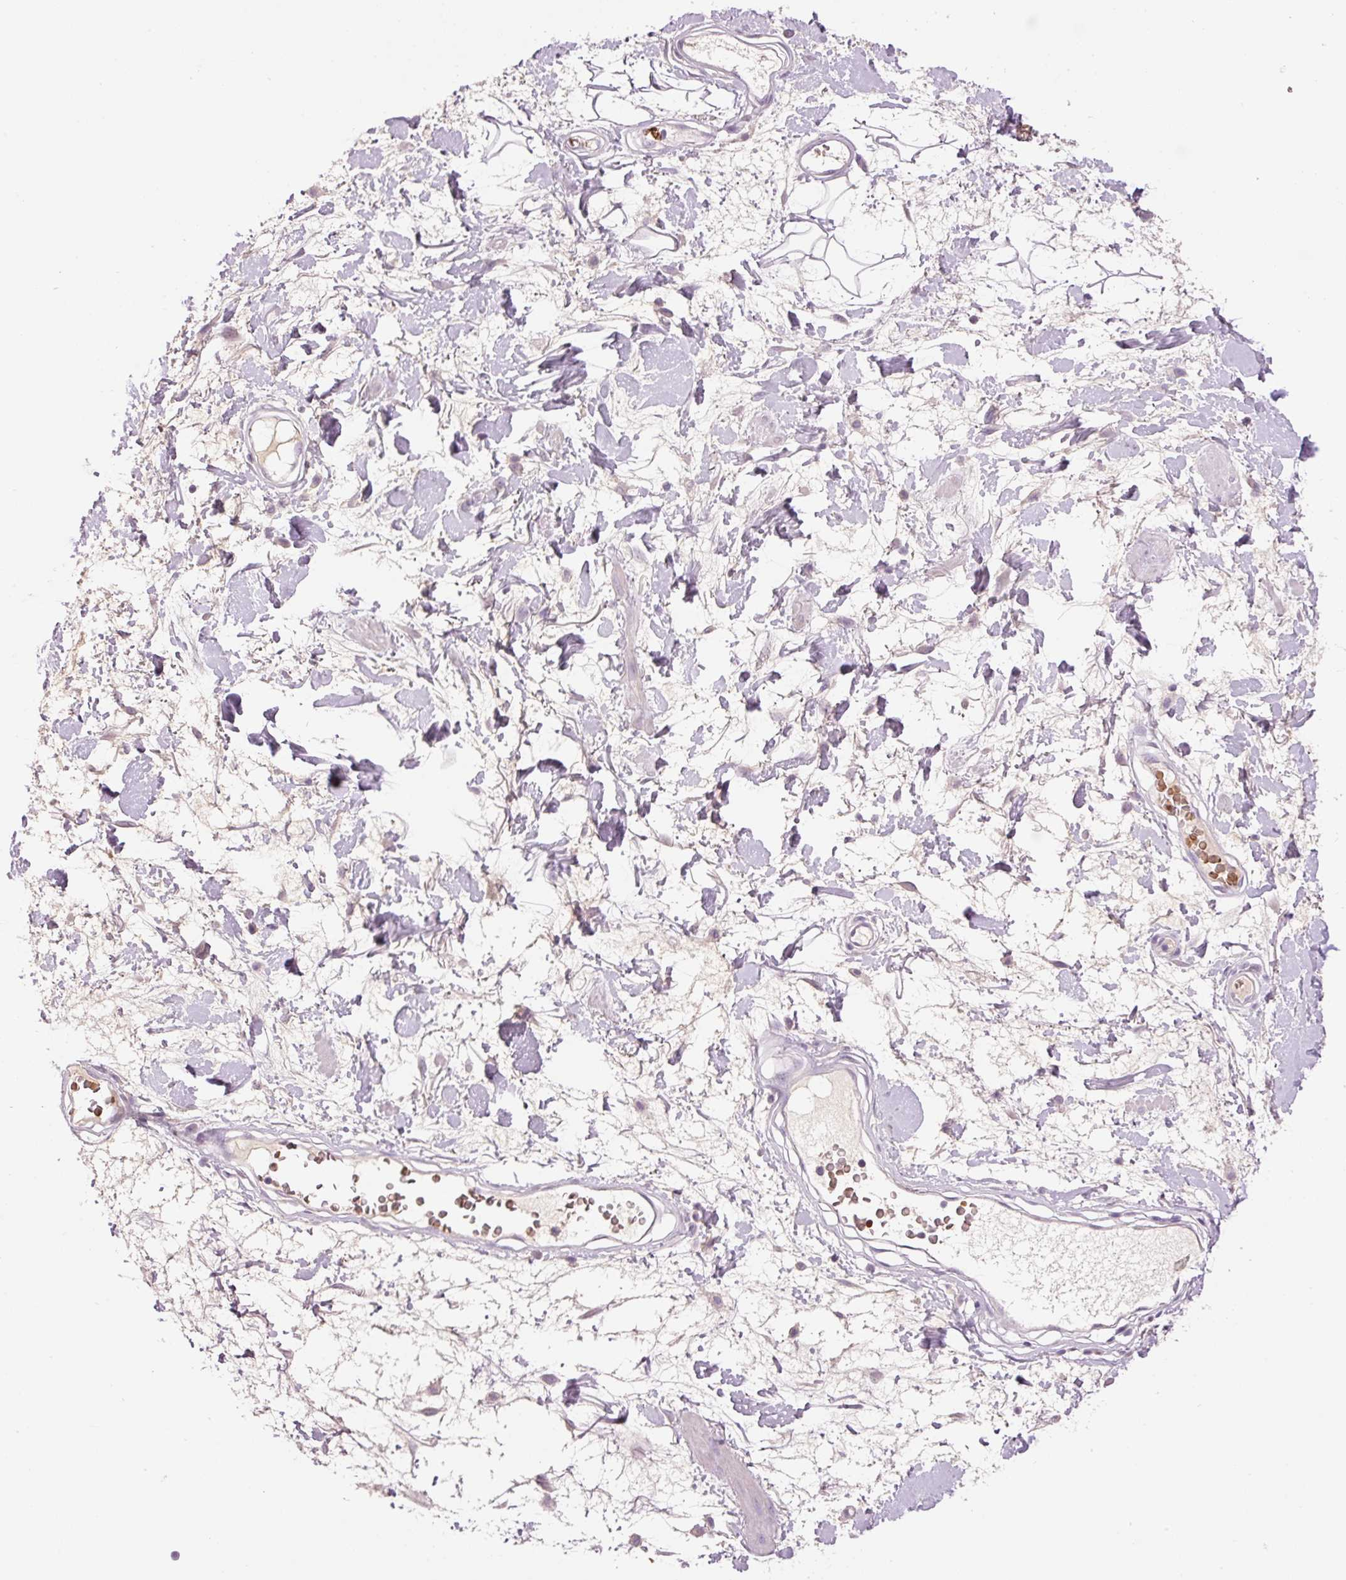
{"staining": {"intensity": "negative", "quantity": "none", "location": "none"}, "tissue": "adipose tissue", "cell_type": "Adipocytes", "image_type": "normal", "snomed": [{"axis": "morphology", "description": "Normal tissue, NOS"}, {"axis": "topography", "description": "Vulva"}, {"axis": "topography", "description": "Peripheral nerve tissue"}], "caption": "Adipocytes are negative for brown protein staining in normal adipose tissue.", "gene": "LY6G6D", "patient": {"sex": "female", "age": 68}}